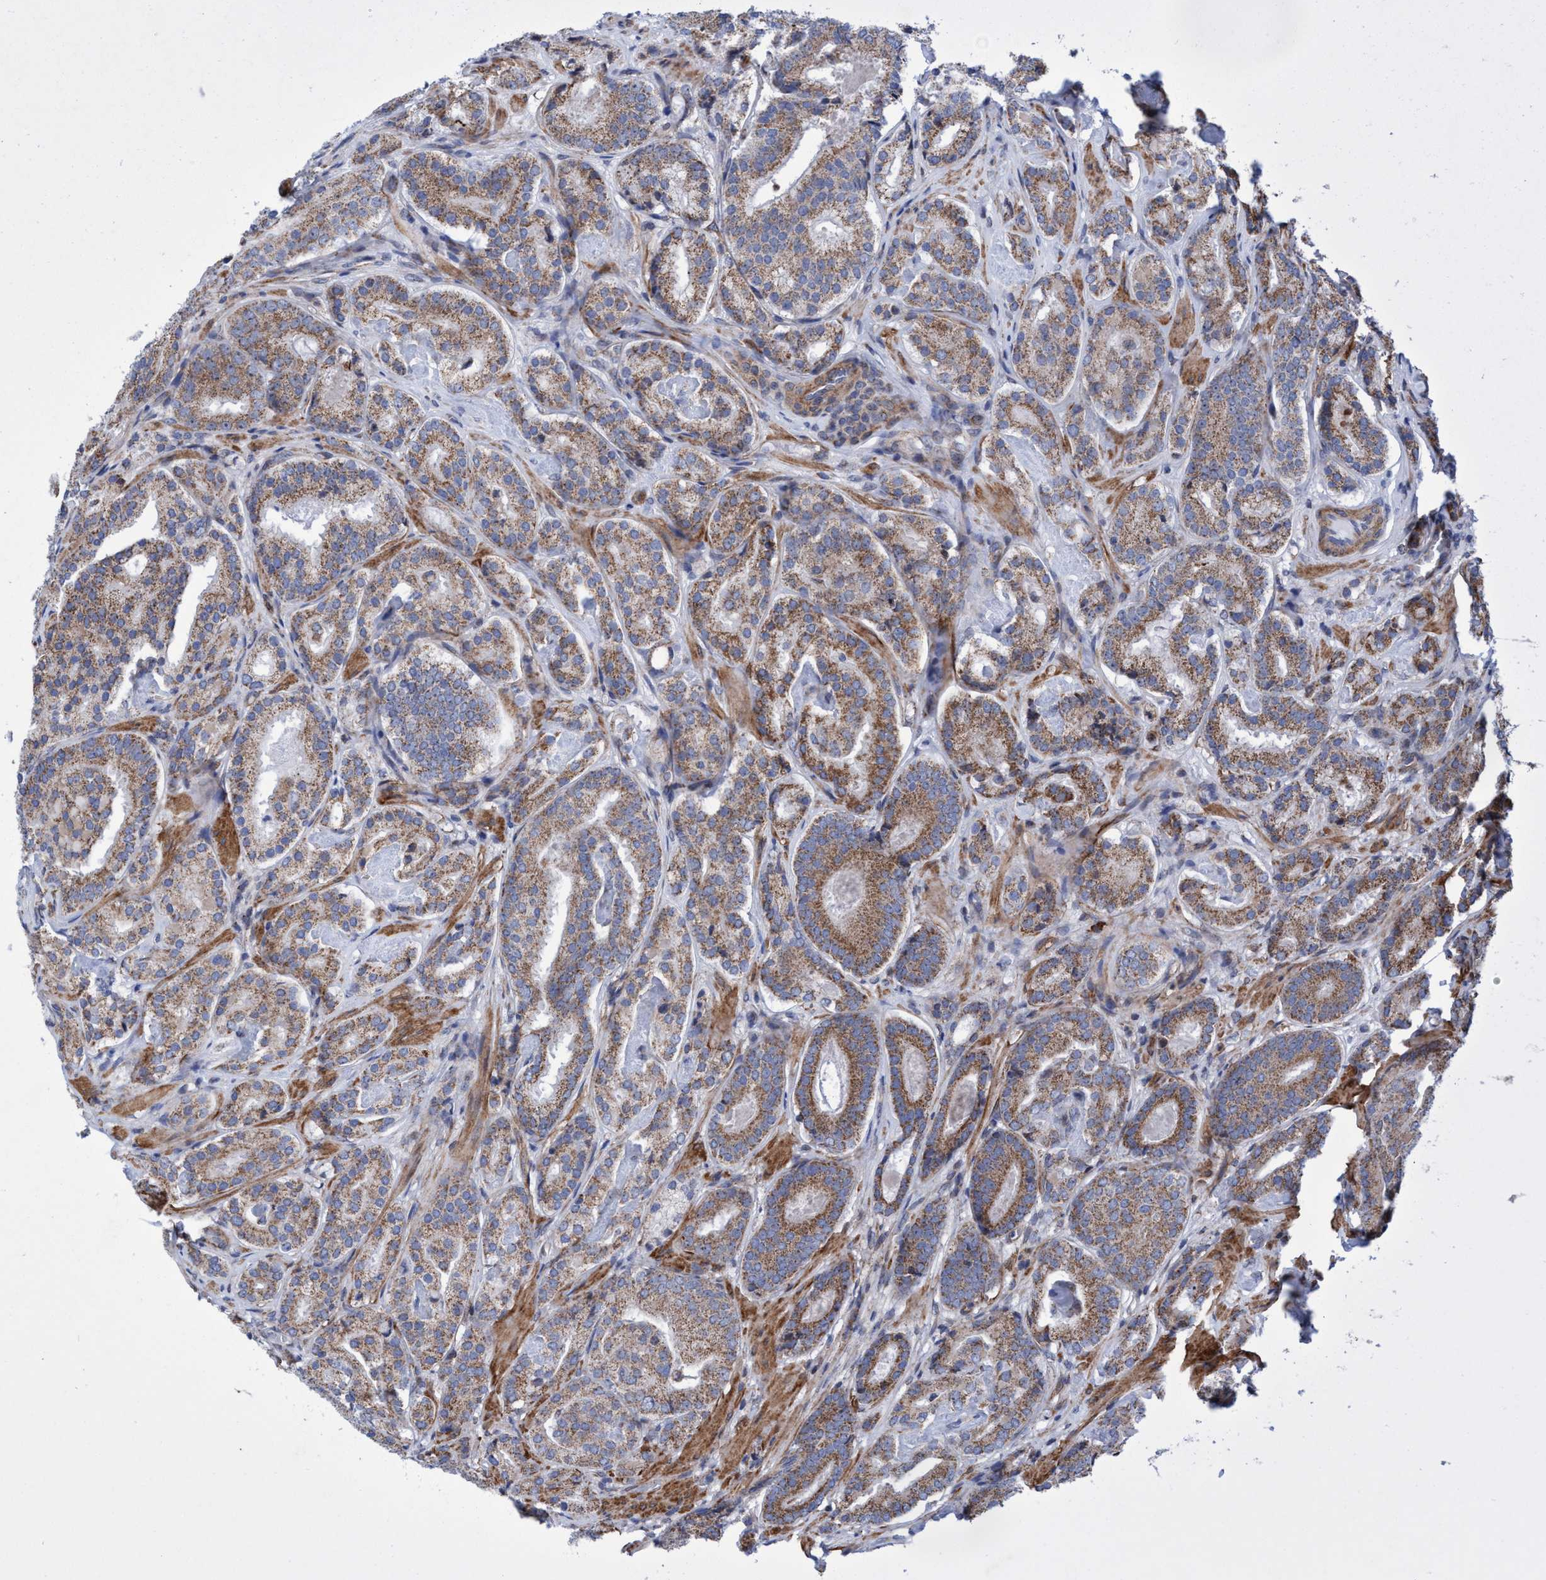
{"staining": {"intensity": "moderate", "quantity": ">75%", "location": "cytoplasmic/membranous"}, "tissue": "prostate cancer", "cell_type": "Tumor cells", "image_type": "cancer", "snomed": [{"axis": "morphology", "description": "Adenocarcinoma, Low grade"}, {"axis": "topography", "description": "Prostate"}], "caption": "Prostate cancer (low-grade adenocarcinoma) was stained to show a protein in brown. There is medium levels of moderate cytoplasmic/membranous positivity in about >75% of tumor cells. The staining is performed using DAB brown chromogen to label protein expression. The nuclei are counter-stained blue using hematoxylin.", "gene": "POLR1F", "patient": {"sex": "male", "age": 69}}